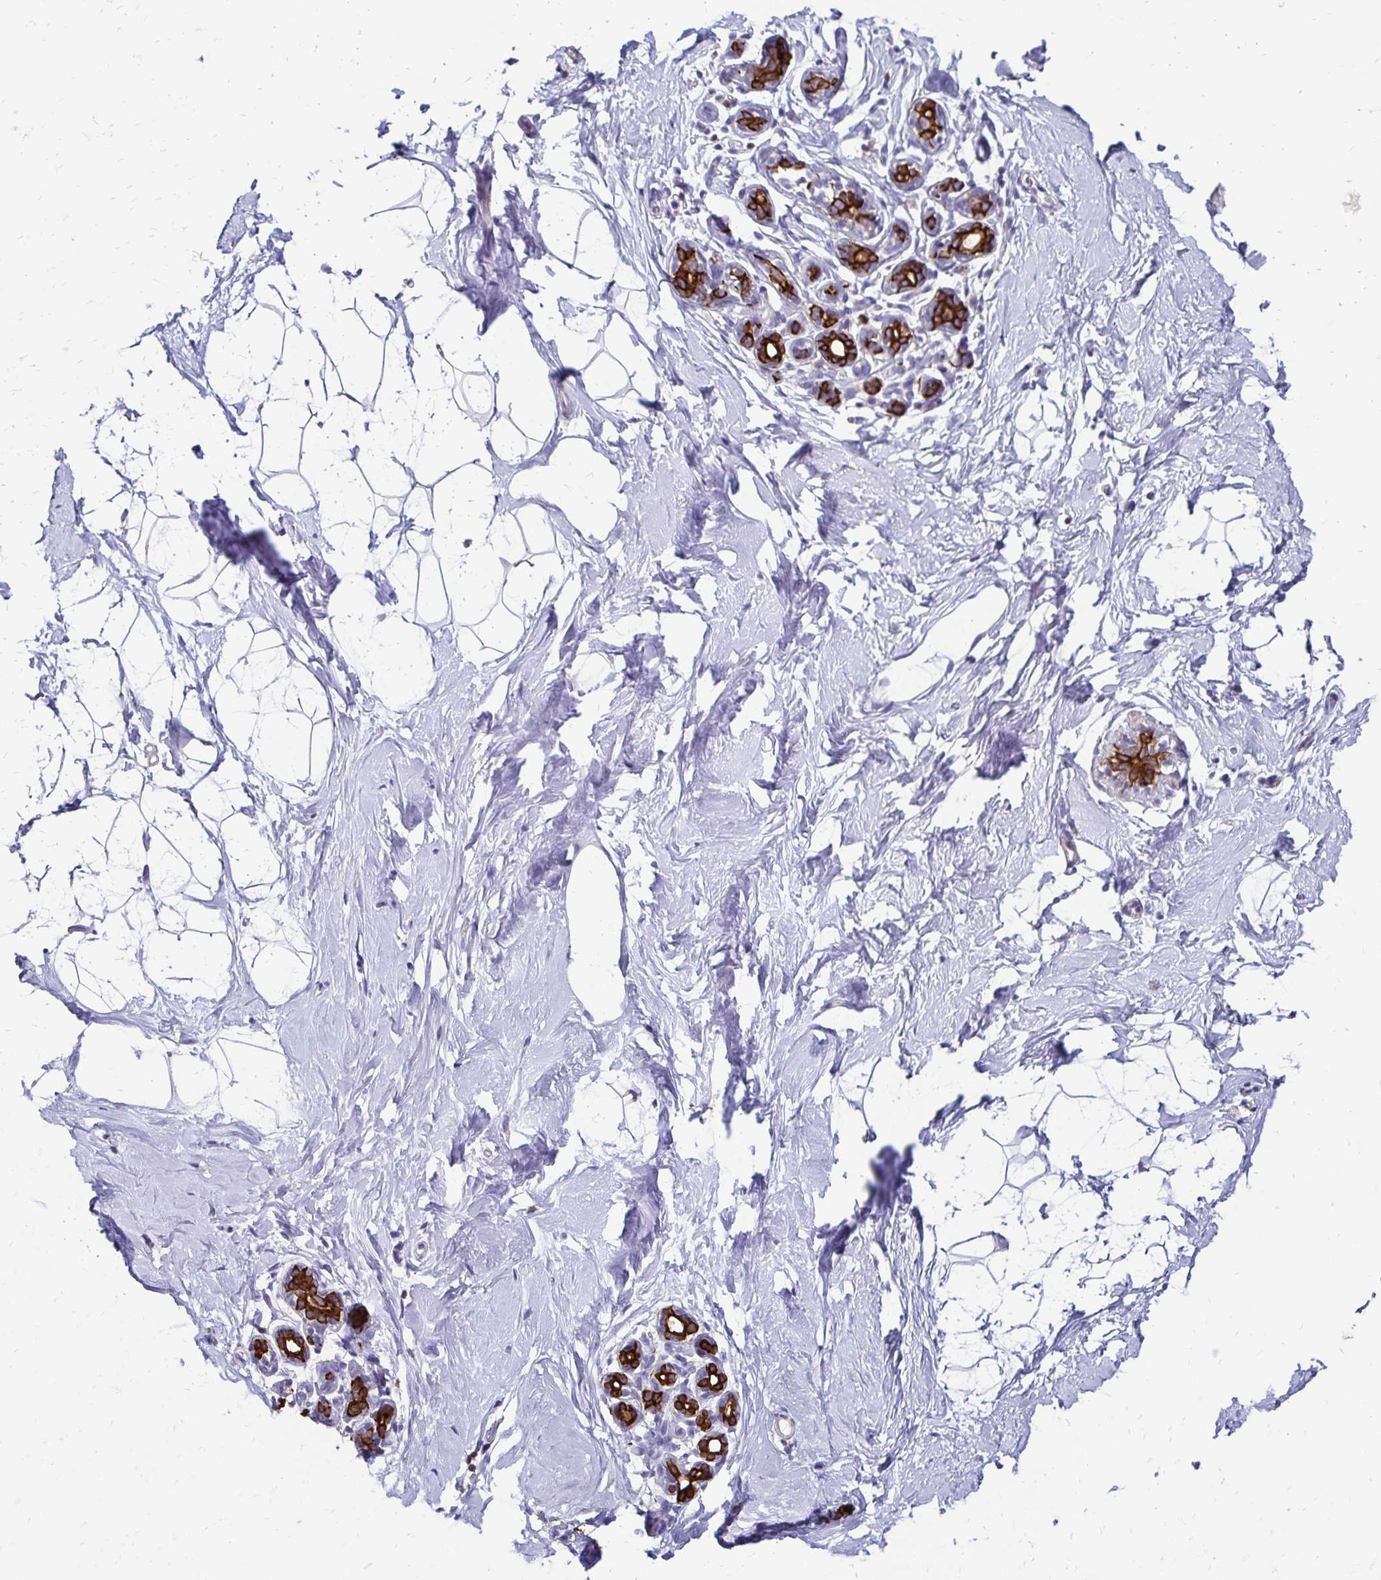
{"staining": {"intensity": "negative", "quantity": "none", "location": "none"}, "tissue": "breast", "cell_type": "Adipocytes", "image_type": "normal", "snomed": [{"axis": "morphology", "description": "Normal tissue, NOS"}, {"axis": "topography", "description": "Breast"}], "caption": "Unremarkable breast was stained to show a protein in brown. There is no significant expression in adipocytes. Brightfield microscopy of immunohistochemistry stained with DAB (brown) and hematoxylin (blue), captured at high magnification.", "gene": "DTNB", "patient": {"sex": "female", "age": 32}}